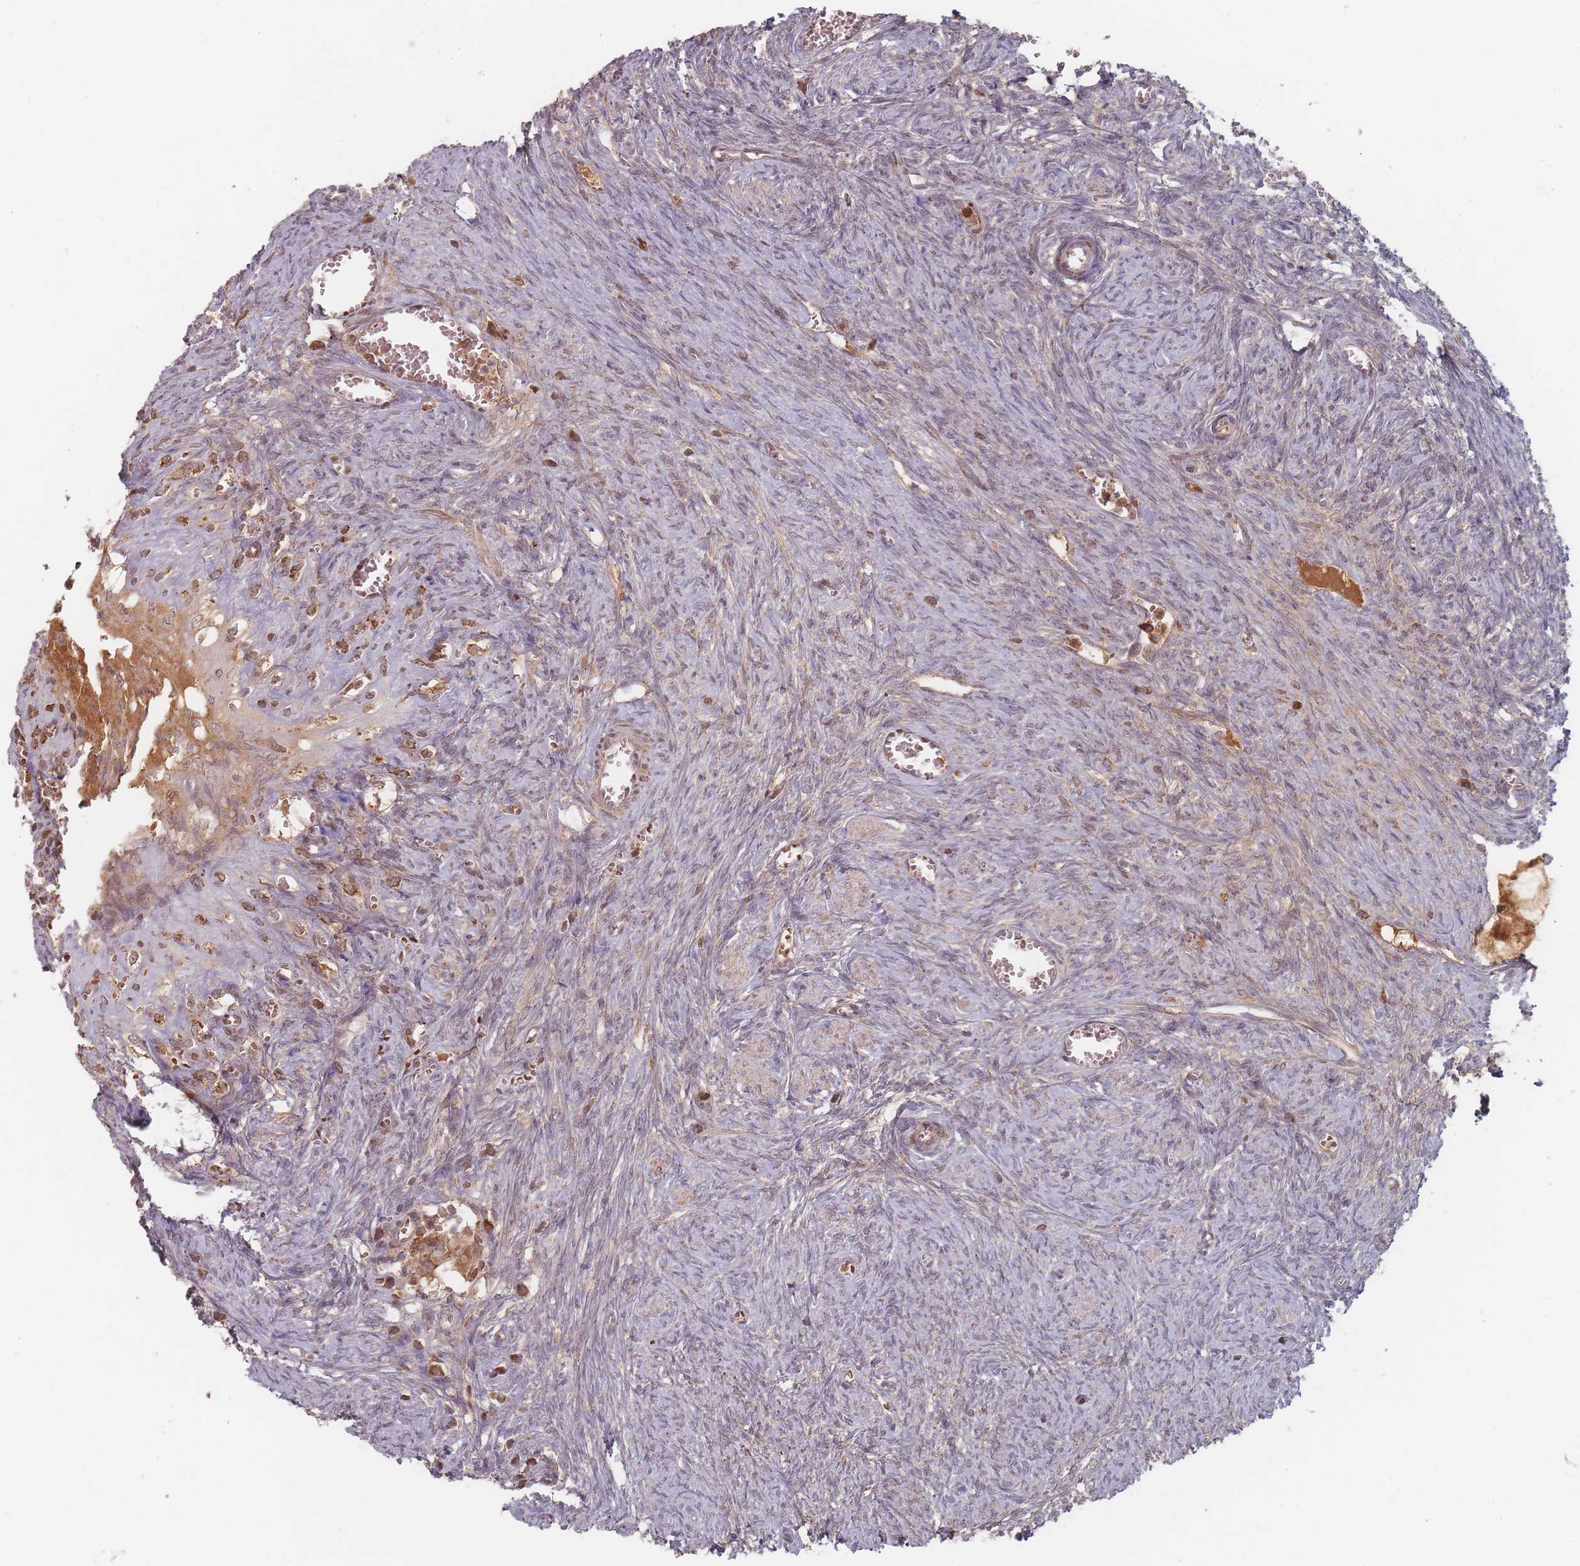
{"staining": {"intensity": "moderate", "quantity": "<25%", "location": "cytoplasmic/membranous"}, "tissue": "ovary", "cell_type": "Ovarian stroma cells", "image_type": "normal", "snomed": [{"axis": "morphology", "description": "Normal tissue, NOS"}, {"axis": "topography", "description": "Ovary"}], "caption": "Immunohistochemistry (DAB) staining of normal ovary reveals moderate cytoplasmic/membranous protein expression in approximately <25% of ovarian stroma cells. (IHC, brightfield microscopy, high magnification).", "gene": "OR2M4", "patient": {"sex": "female", "age": 44}}